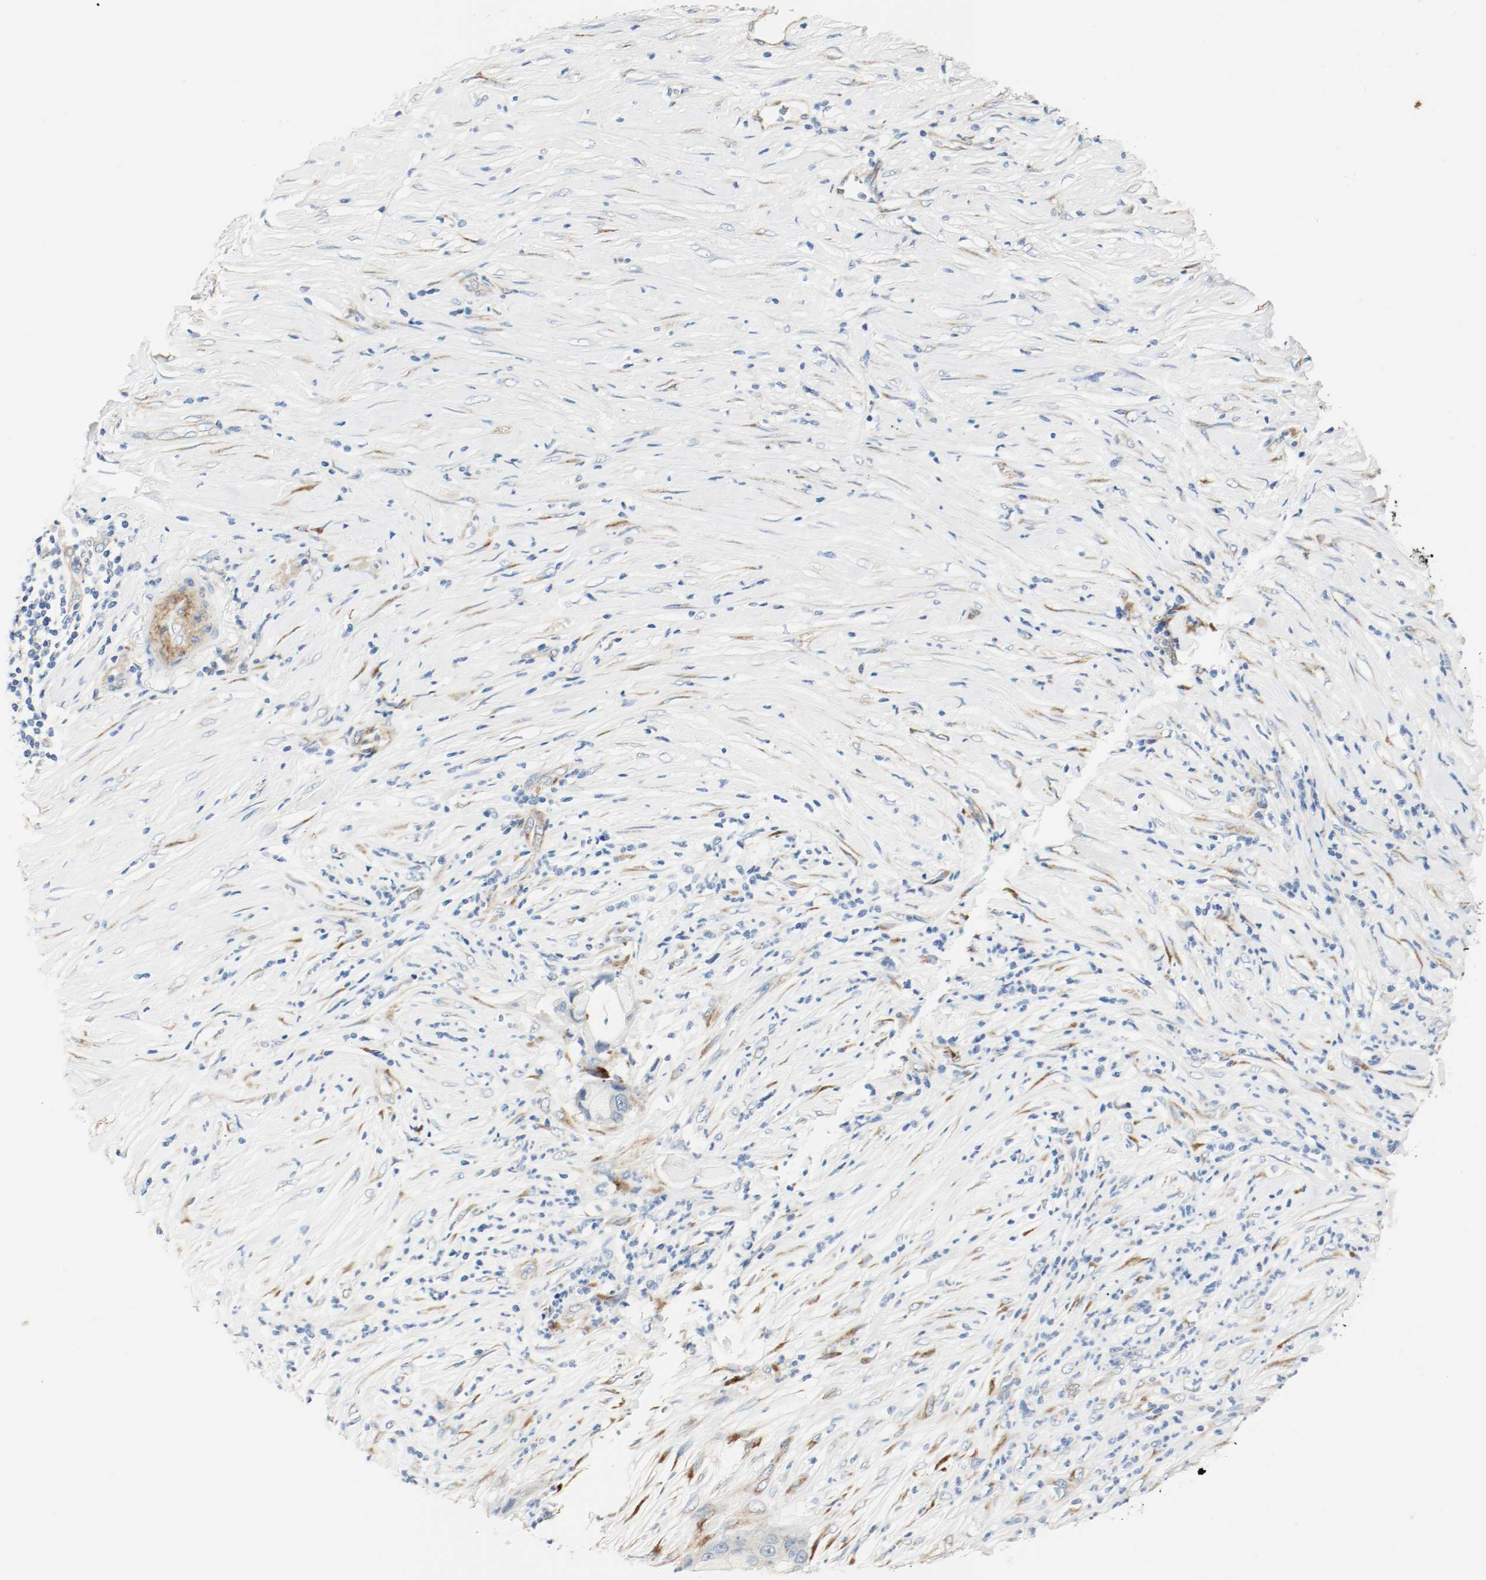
{"staining": {"intensity": "negative", "quantity": "none", "location": "none"}, "tissue": "pancreatic cancer", "cell_type": "Tumor cells", "image_type": "cancer", "snomed": [{"axis": "morphology", "description": "Adenocarcinoma, NOS"}, {"axis": "topography", "description": "Pancreas"}], "caption": "Human pancreatic cancer stained for a protein using immunohistochemistry demonstrates no positivity in tumor cells.", "gene": "LAMB1", "patient": {"sex": "female", "age": 59}}